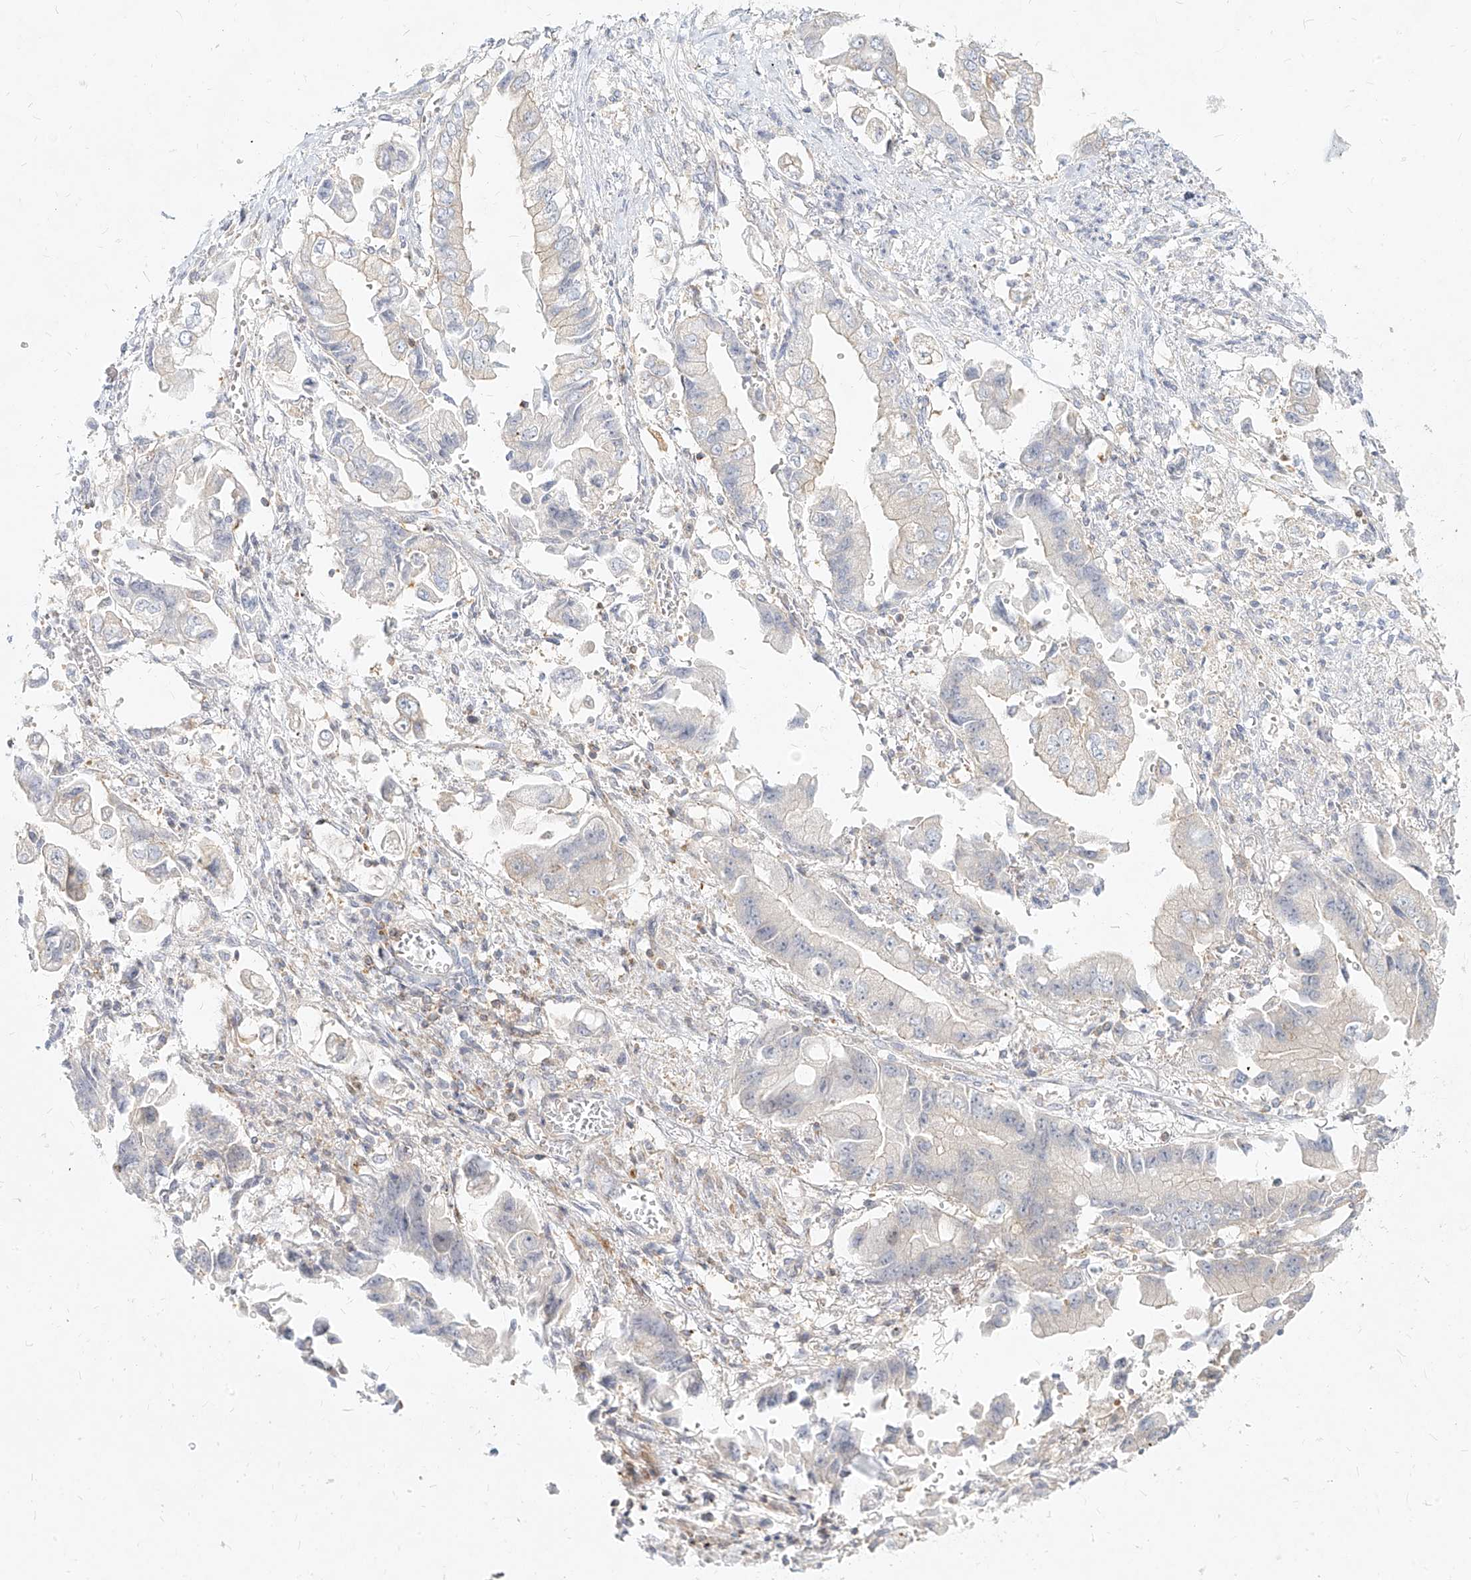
{"staining": {"intensity": "weak", "quantity": "<25%", "location": "cytoplasmic/membranous"}, "tissue": "stomach cancer", "cell_type": "Tumor cells", "image_type": "cancer", "snomed": [{"axis": "morphology", "description": "Adenocarcinoma, NOS"}, {"axis": "topography", "description": "Stomach"}], "caption": "There is no significant staining in tumor cells of stomach adenocarcinoma.", "gene": "SLC2A12", "patient": {"sex": "male", "age": 62}}